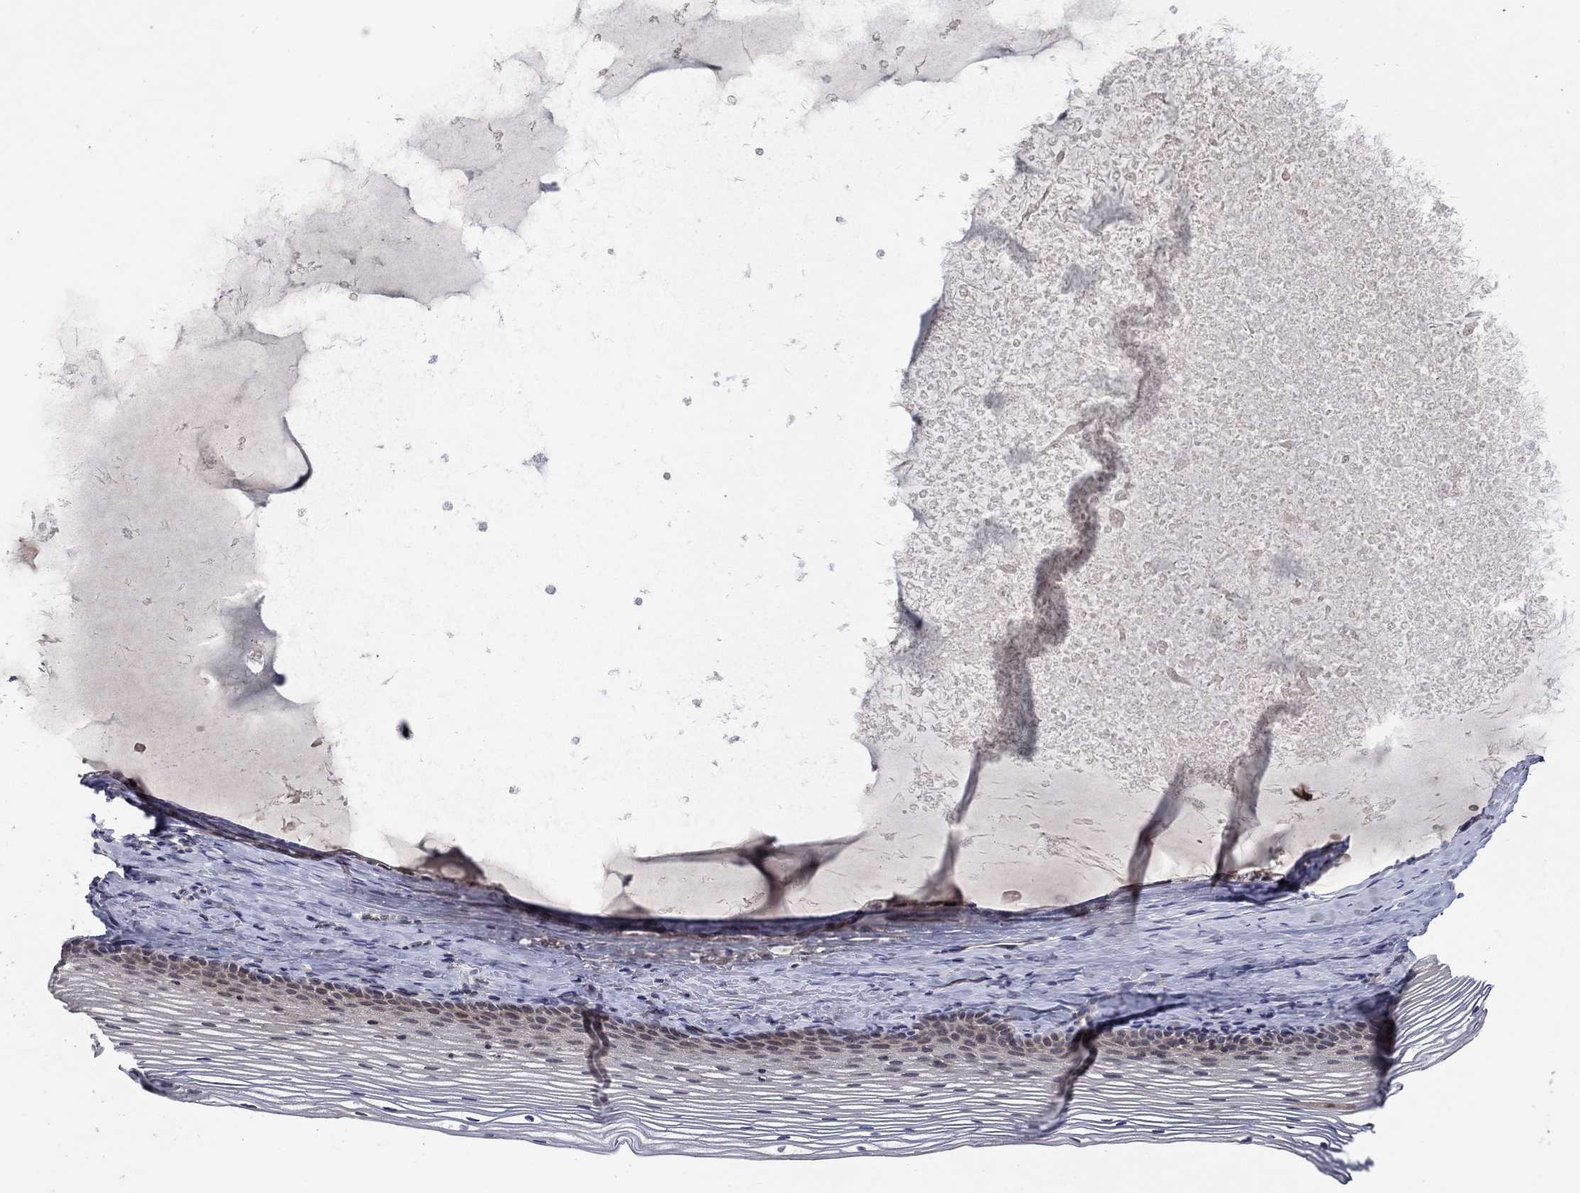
{"staining": {"intensity": "negative", "quantity": "none", "location": "none"}, "tissue": "cervix", "cell_type": "Glandular cells", "image_type": "normal", "snomed": [{"axis": "morphology", "description": "Normal tissue, NOS"}, {"axis": "topography", "description": "Cervix"}], "caption": "An image of cervix stained for a protein demonstrates no brown staining in glandular cells.", "gene": "CETN3", "patient": {"sex": "female", "age": 39}}